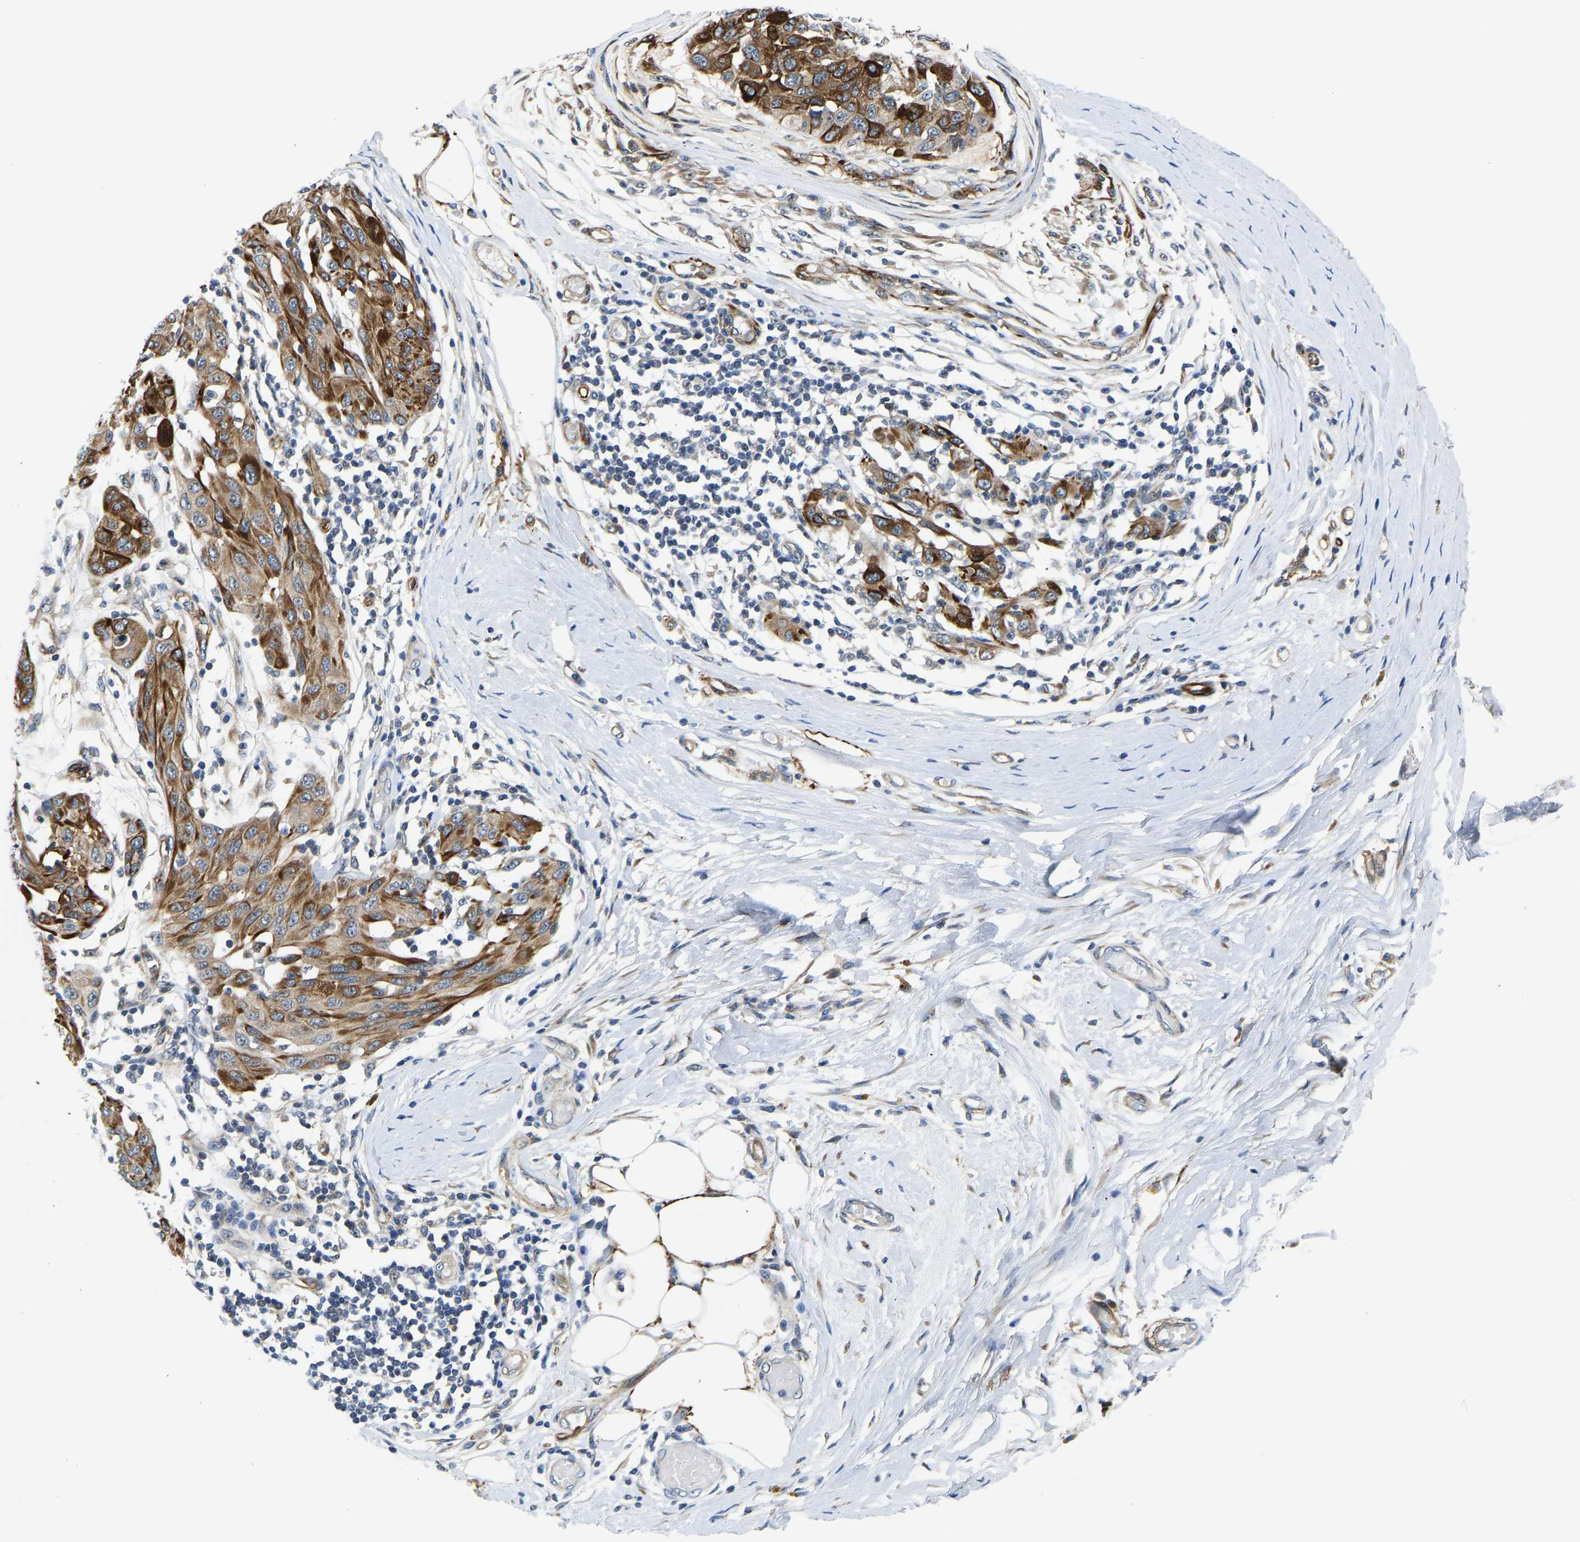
{"staining": {"intensity": "strong", "quantity": ">75%", "location": "cytoplasmic/membranous"}, "tissue": "melanoma", "cell_type": "Tumor cells", "image_type": "cancer", "snomed": [{"axis": "morphology", "description": "Normal tissue, NOS"}, {"axis": "morphology", "description": "Malignant melanoma, NOS"}, {"axis": "topography", "description": "Skin"}], "caption": "Immunohistochemical staining of human melanoma demonstrates high levels of strong cytoplasmic/membranous expression in approximately >75% of tumor cells. The staining is performed using DAB (3,3'-diaminobenzidine) brown chromogen to label protein expression. The nuclei are counter-stained blue using hematoxylin.", "gene": "RESF1", "patient": {"sex": "male", "age": 62}}